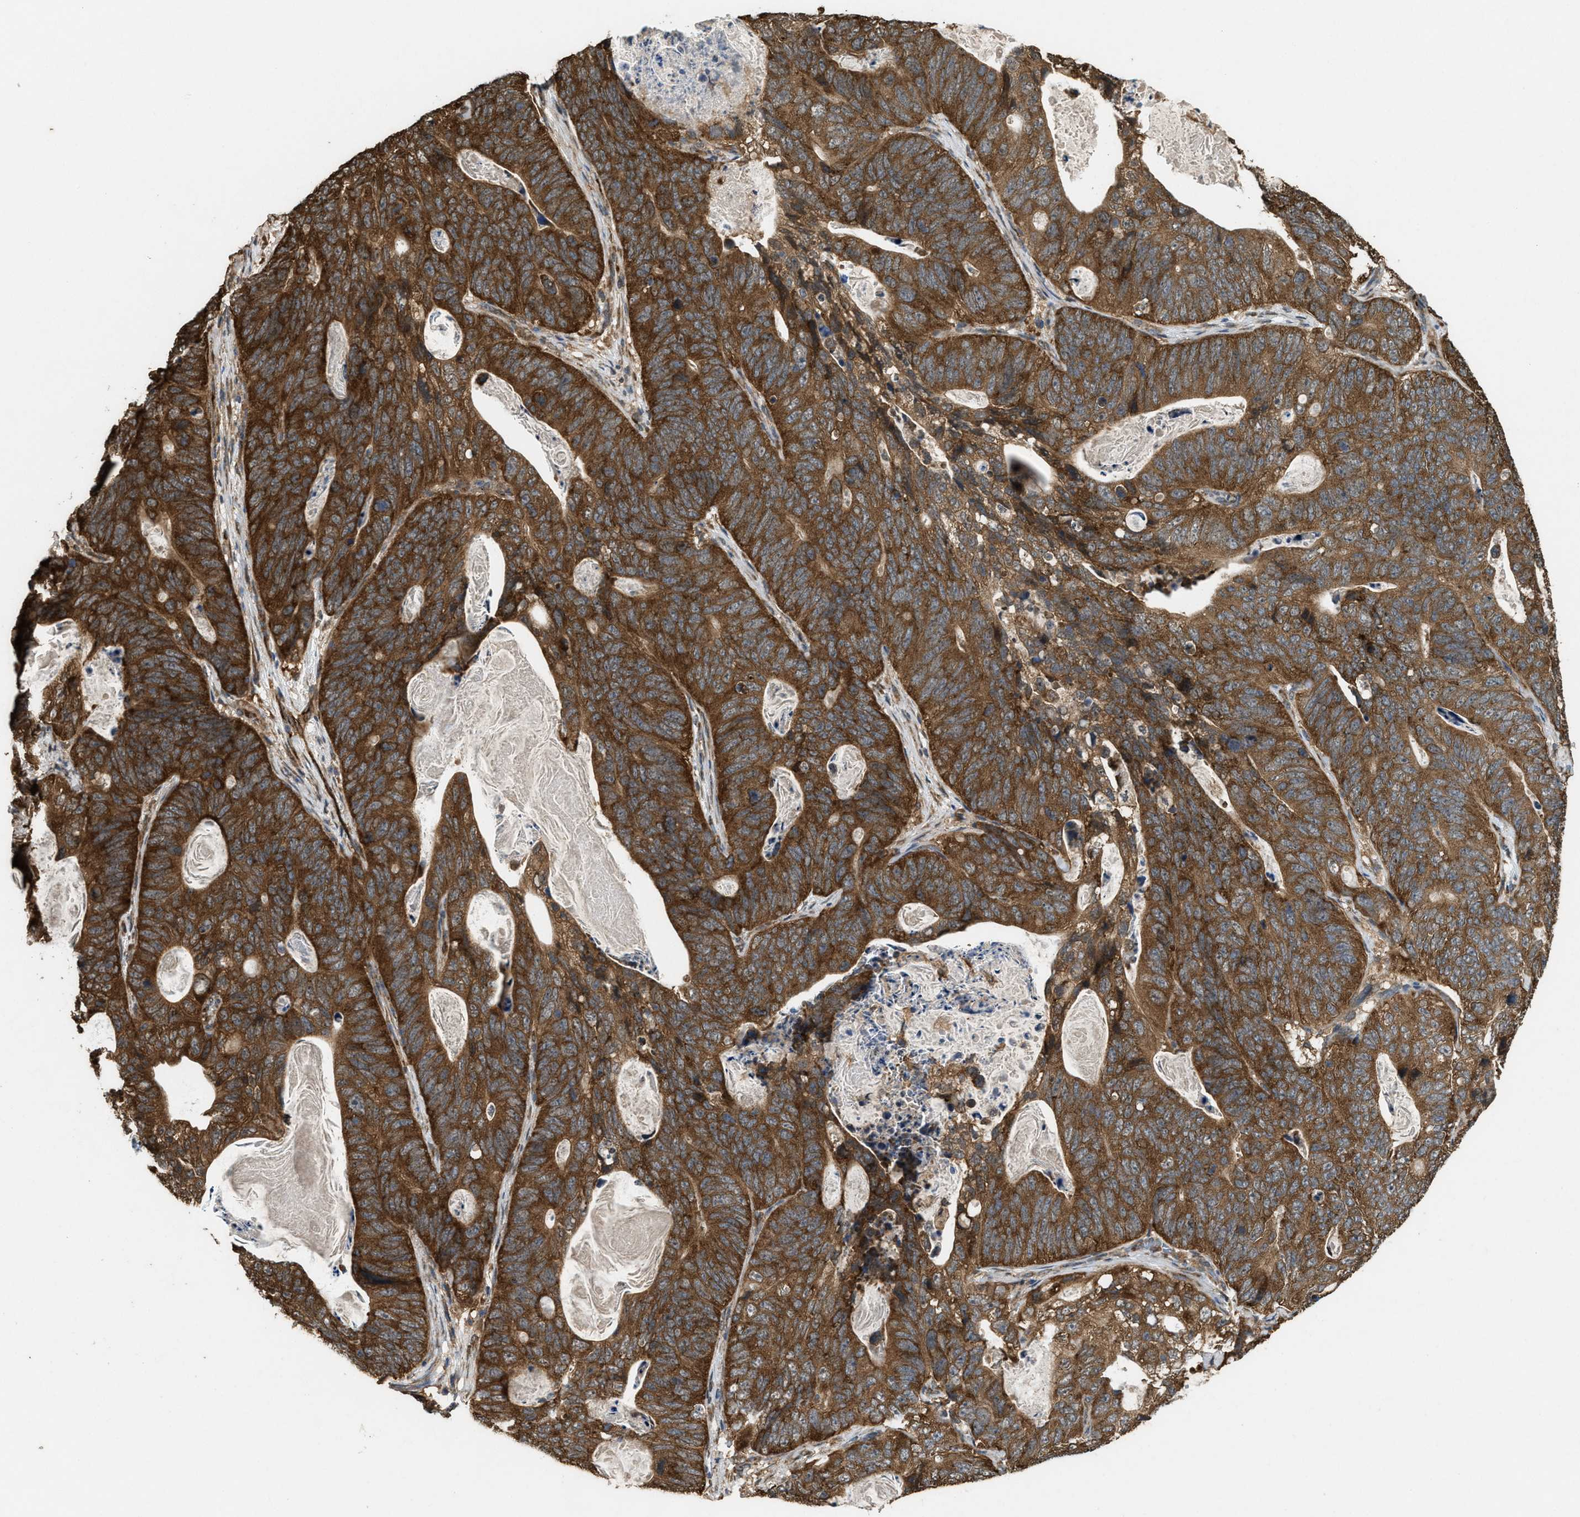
{"staining": {"intensity": "strong", "quantity": ">75%", "location": "cytoplasmic/membranous"}, "tissue": "stomach cancer", "cell_type": "Tumor cells", "image_type": "cancer", "snomed": [{"axis": "morphology", "description": "Normal tissue, NOS"}, {"axis": "morphology", "description": "Adenocarcinoma, NOS"}, {"axis": "topography", "description": "Stomach"}], "caption": "Strong cytoplasmic/membranous staining is identified in about >75% of tumor cells in adenocarcinoma (stomach). Nuclei are stained in blue.", "gene": "ARHGEF5", "patient": {"sex": "female", "age": 89}}